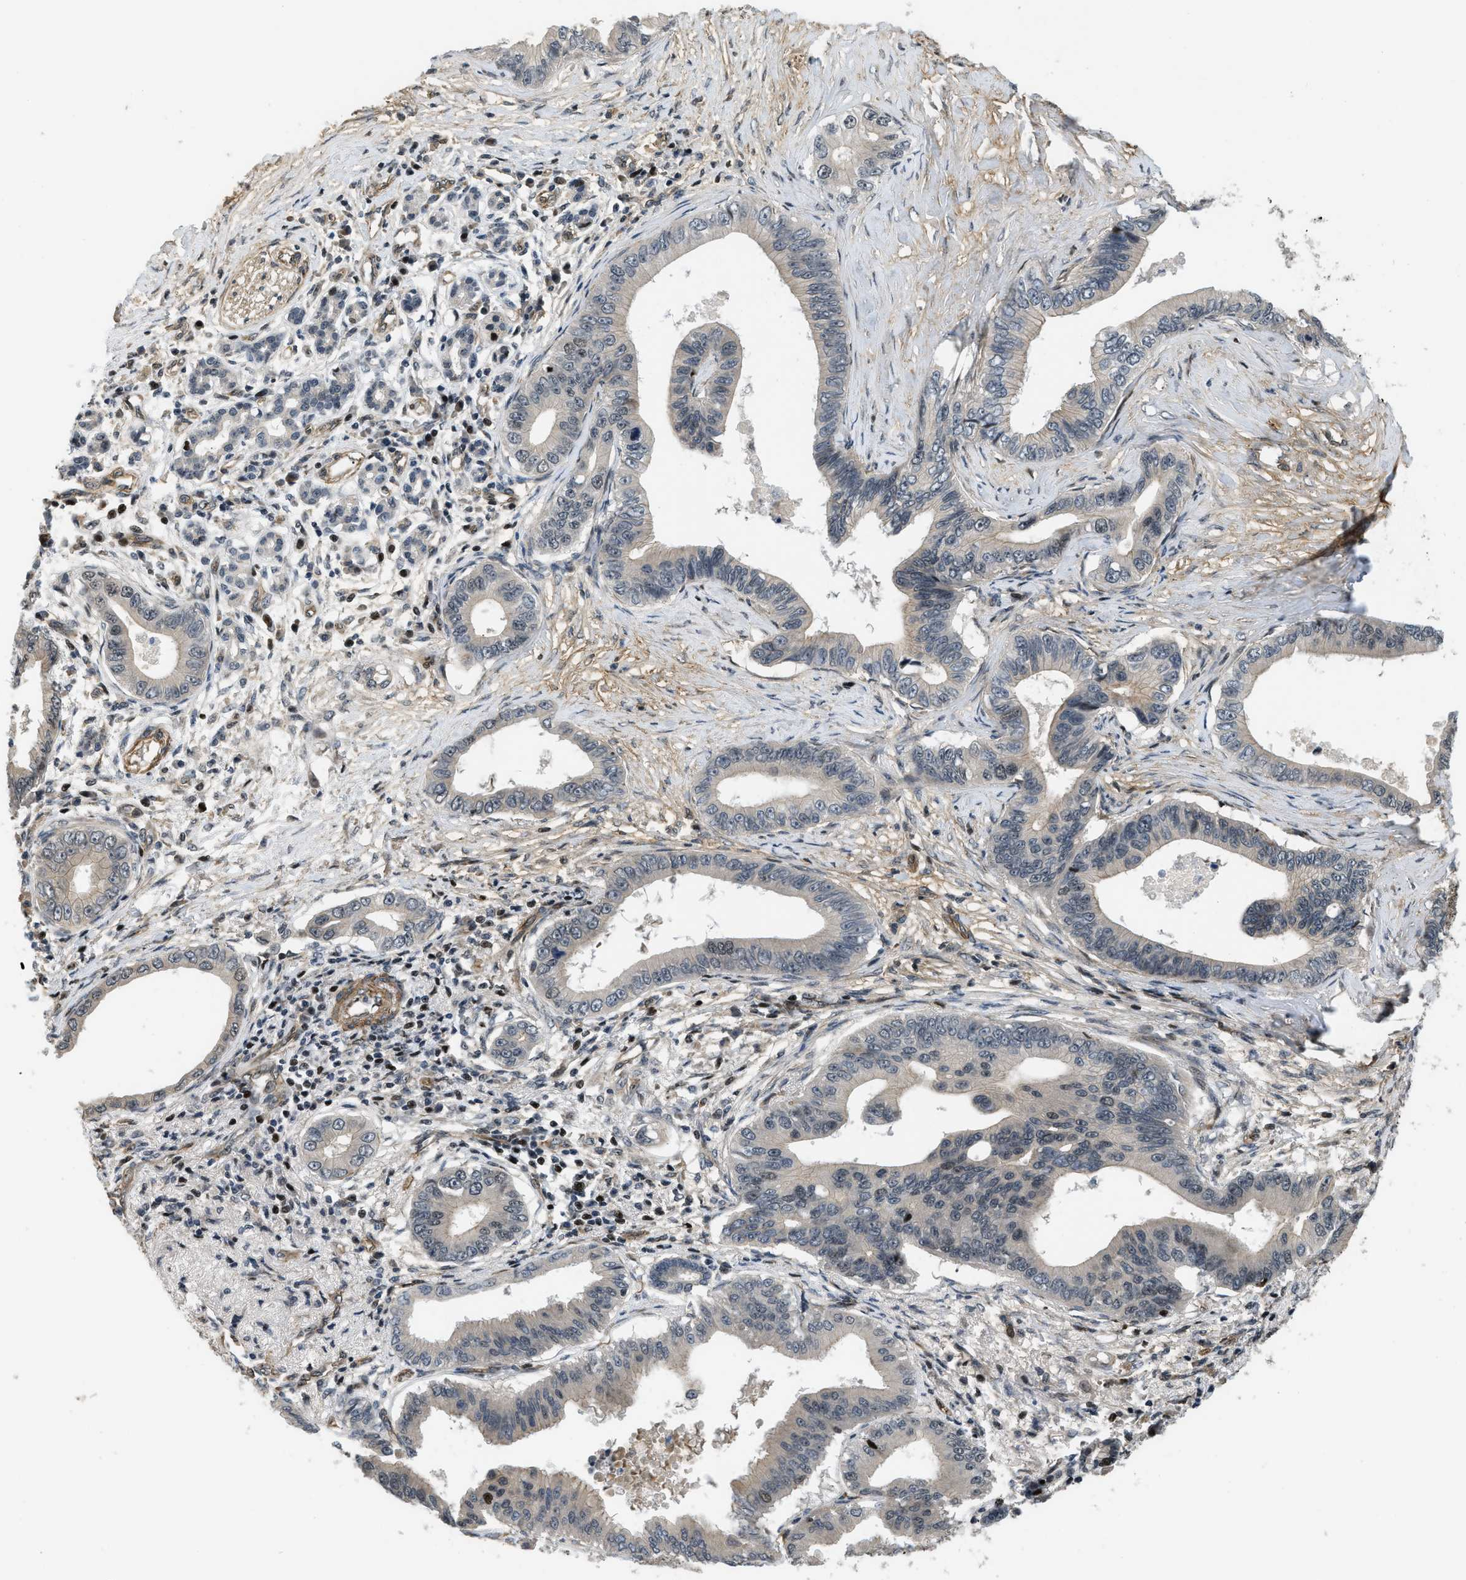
{"staining": {"intensity": "weak", "quantity": "<25%", "location": "cytoplasmic/membranous"}, "tissue": "pancreatic cancer", "cell_type": "Tumor cells", "image_type": "cancer", "snomed": [{"axis": "morphology", "description": "Adenocarcinoma, NOS"}, {"axis": "topography", "description": "Pancreas"}], "caption": "Micrograph shows no significant protein staining in tumor cells of pancreatic cancer. The staining is performed using DAB brown chromogen with nuclei counter-stained in using hematoxylin.", "gene": "LTA4H", "patient": {"sex": "male", "age": 77}}